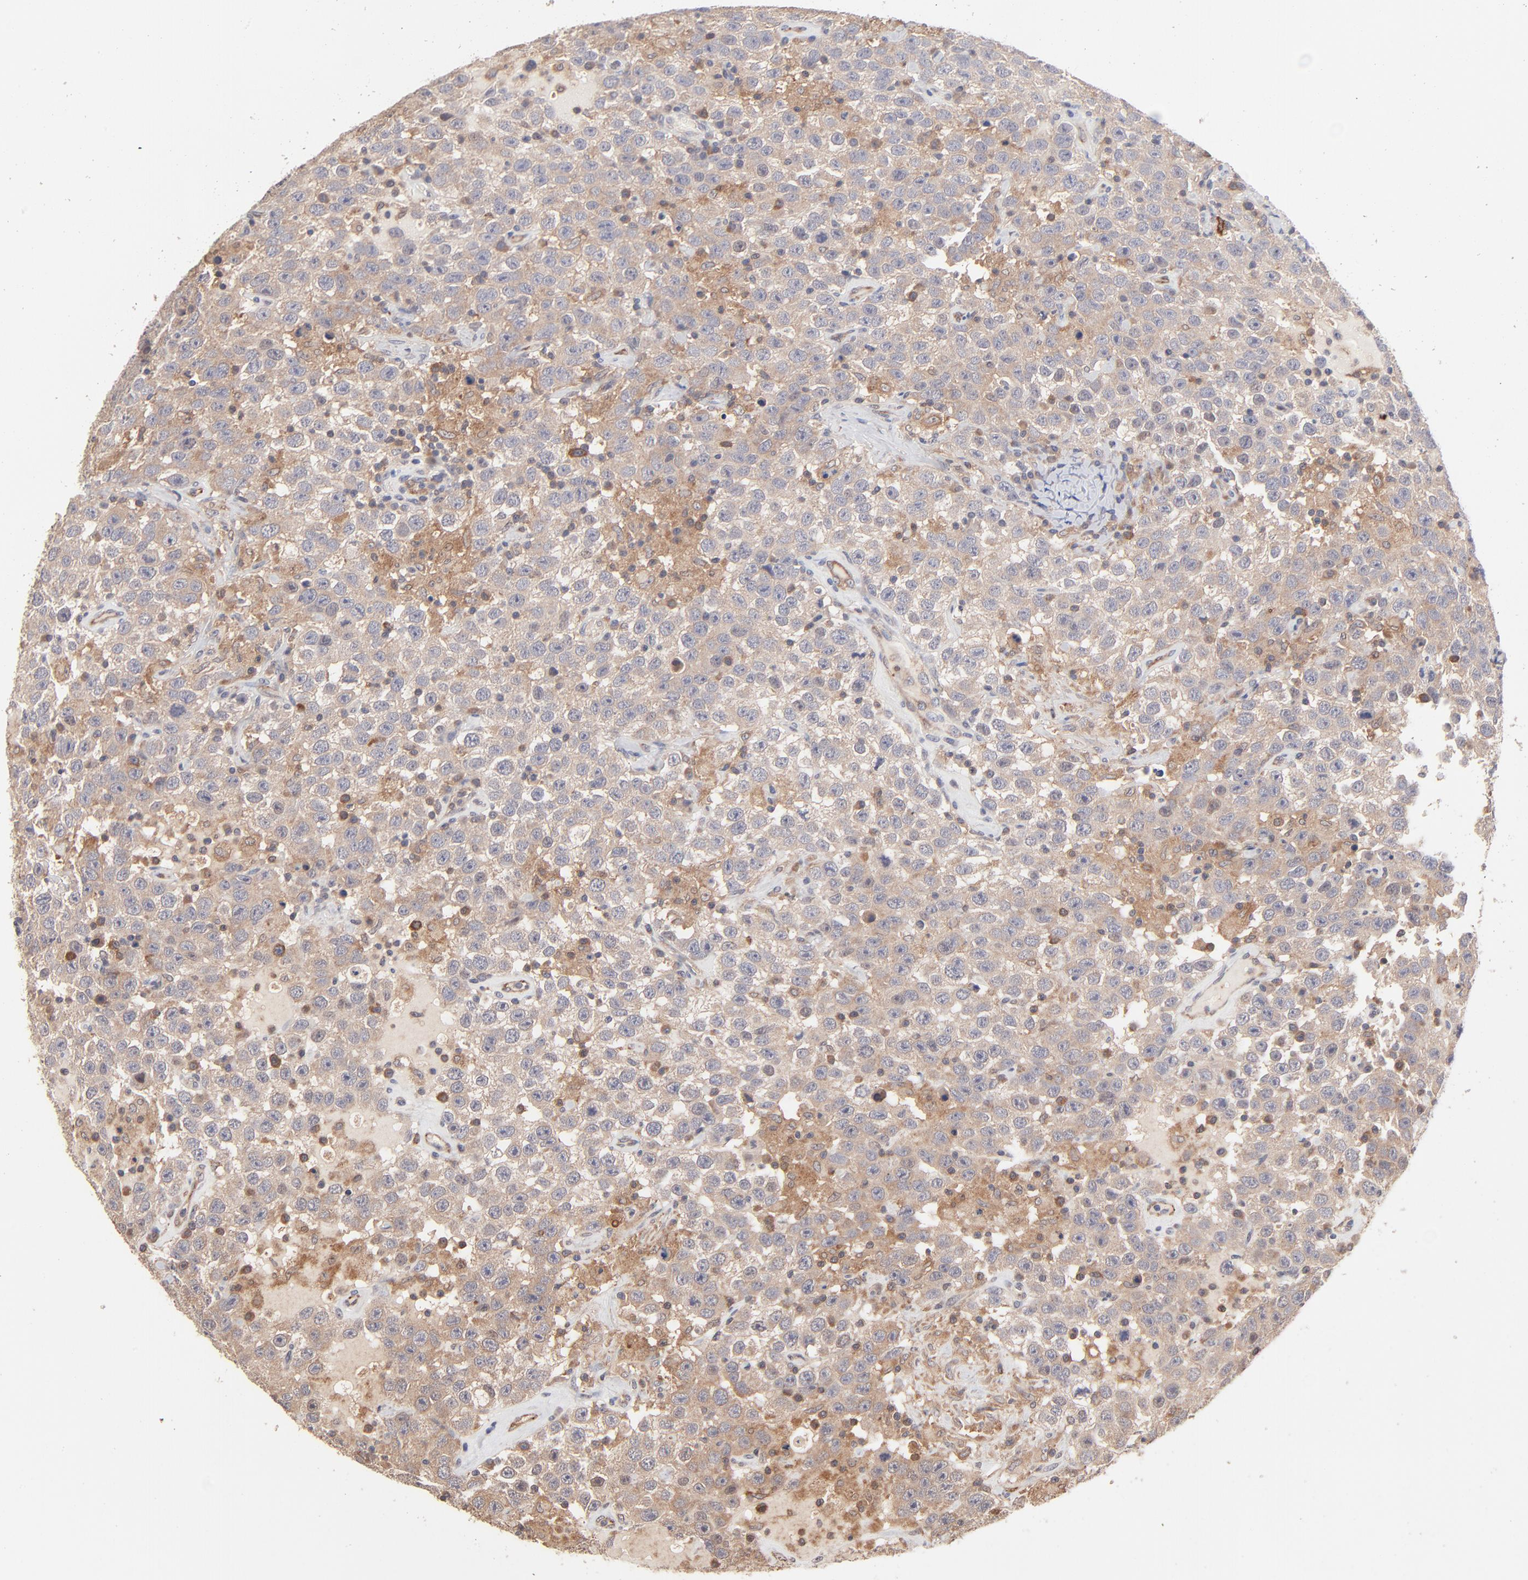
{"staining": {"intensity": "weak", "quantity": ">75%", "location": "cytoplasmic/membranous"}, "tissue": "testis cancer", "cell_type": "Tumor cells", "image_type": "cancer", "snomed": [{"axis": "morphology", "description": "Seminoma, NOS"}, {"axis": "topography", "description": "Testis"}], "caption": "Immunohistochemistry image of seminoma (testis) stained for a protein (brown), which reveals low levels of weak cytoplasmic/membranous positivity in approximately >75% of tumor cells.", "gene": "IVNS1ABP", "patient": {"sex": "male", "age": 41}}